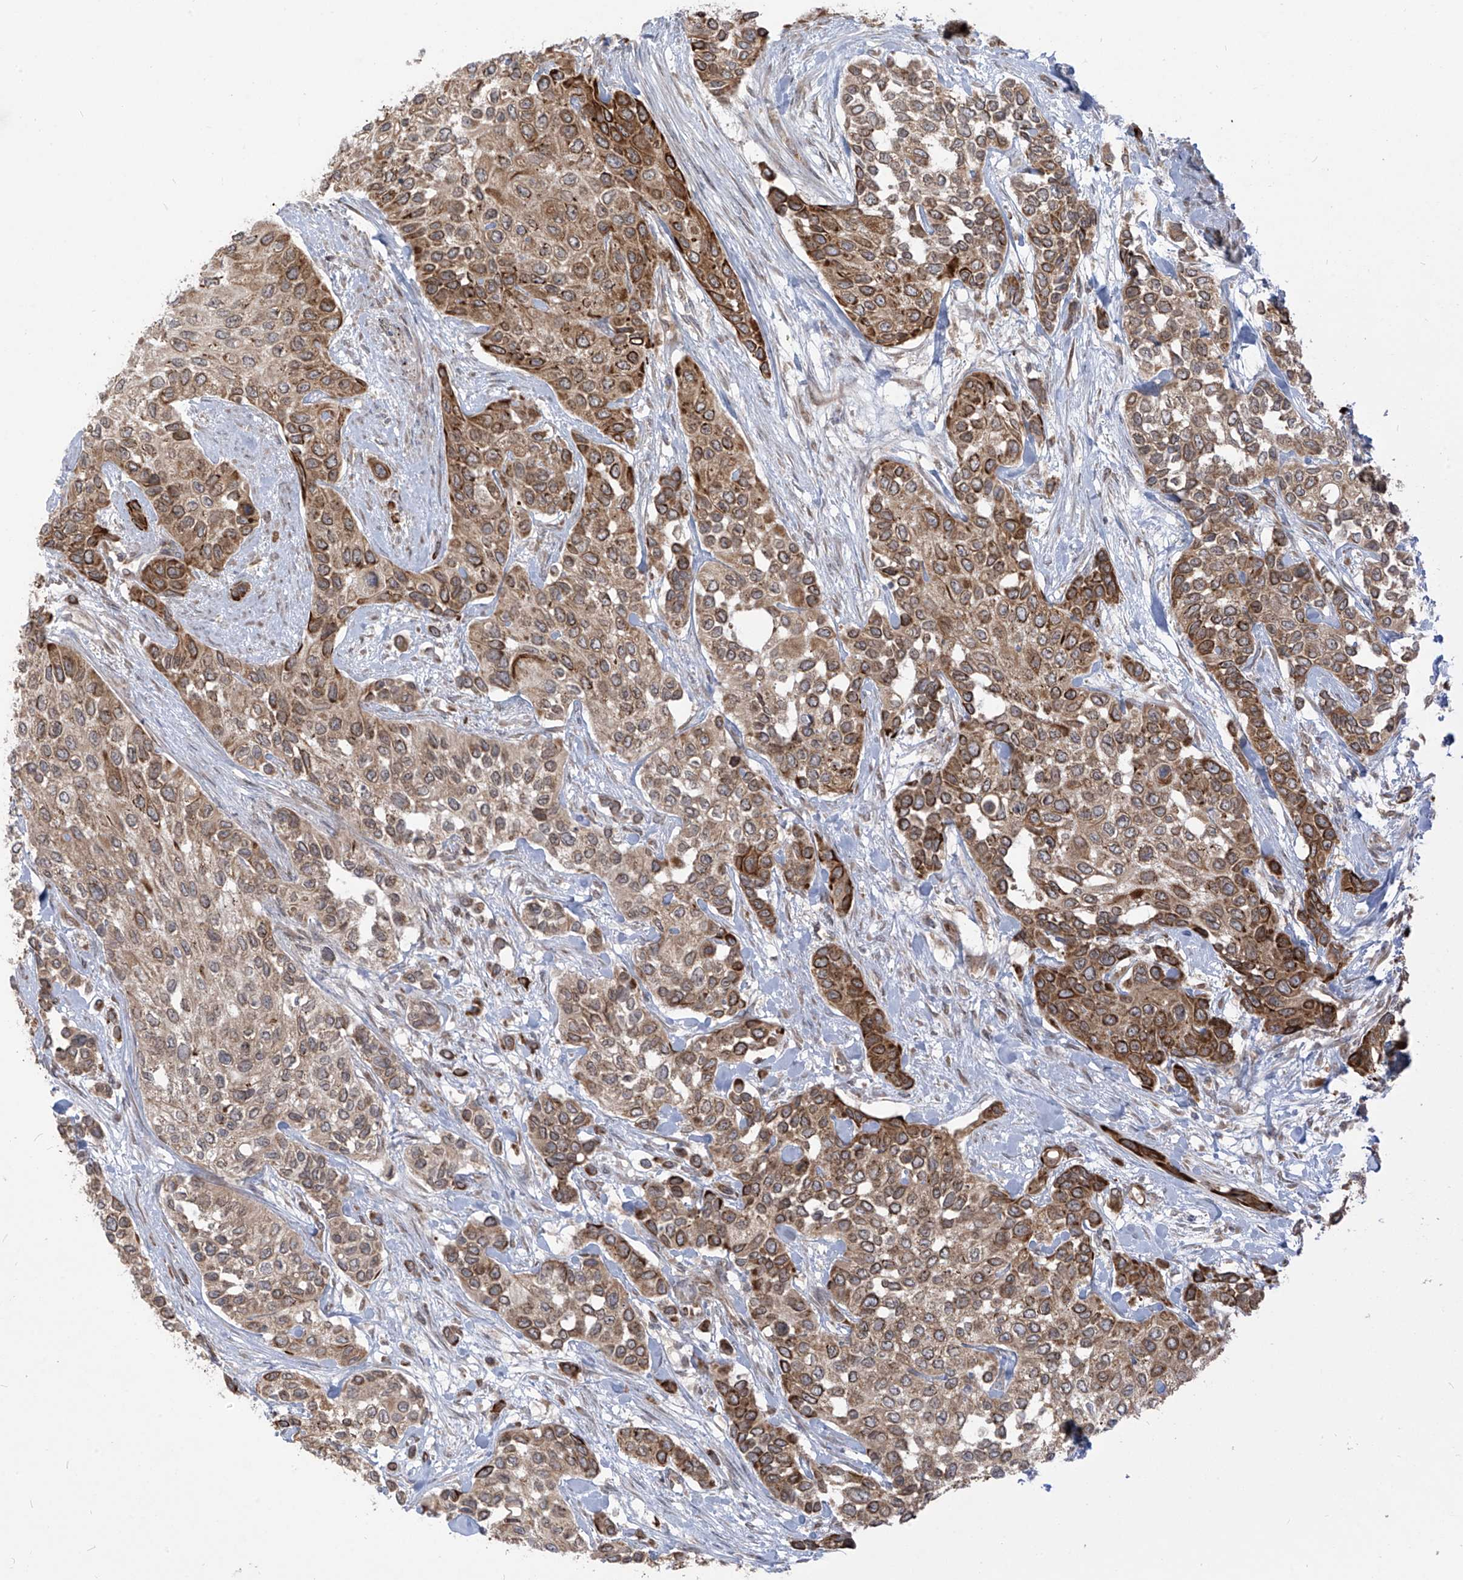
{"staining": {"intensity": "moderate", "quantity": ">75%", "location": "cytoplasmic/membranous"}, "tissue": "urothelial cancer", "cell_type": "Tumor cells", "image_type": "cancer", "snomed": [{"axis": "morphology", "description": "Normal tissue, NOS"}, {"axis": "morphology", "description": "Urothelial carcinoma, High grade"}, {"axis": "topography", "description": "Vascular tissue"}, {"axis": "topography", "description": "Urinary bladder"}], "caption": "Brown immunohistochemical staining in human urothelial cancer displays moderate cytoplasmic/membranous staining in about >75% of tumor cells.", "gene": "TRIM67", "patient": {"sex": "female", "age": 56}}